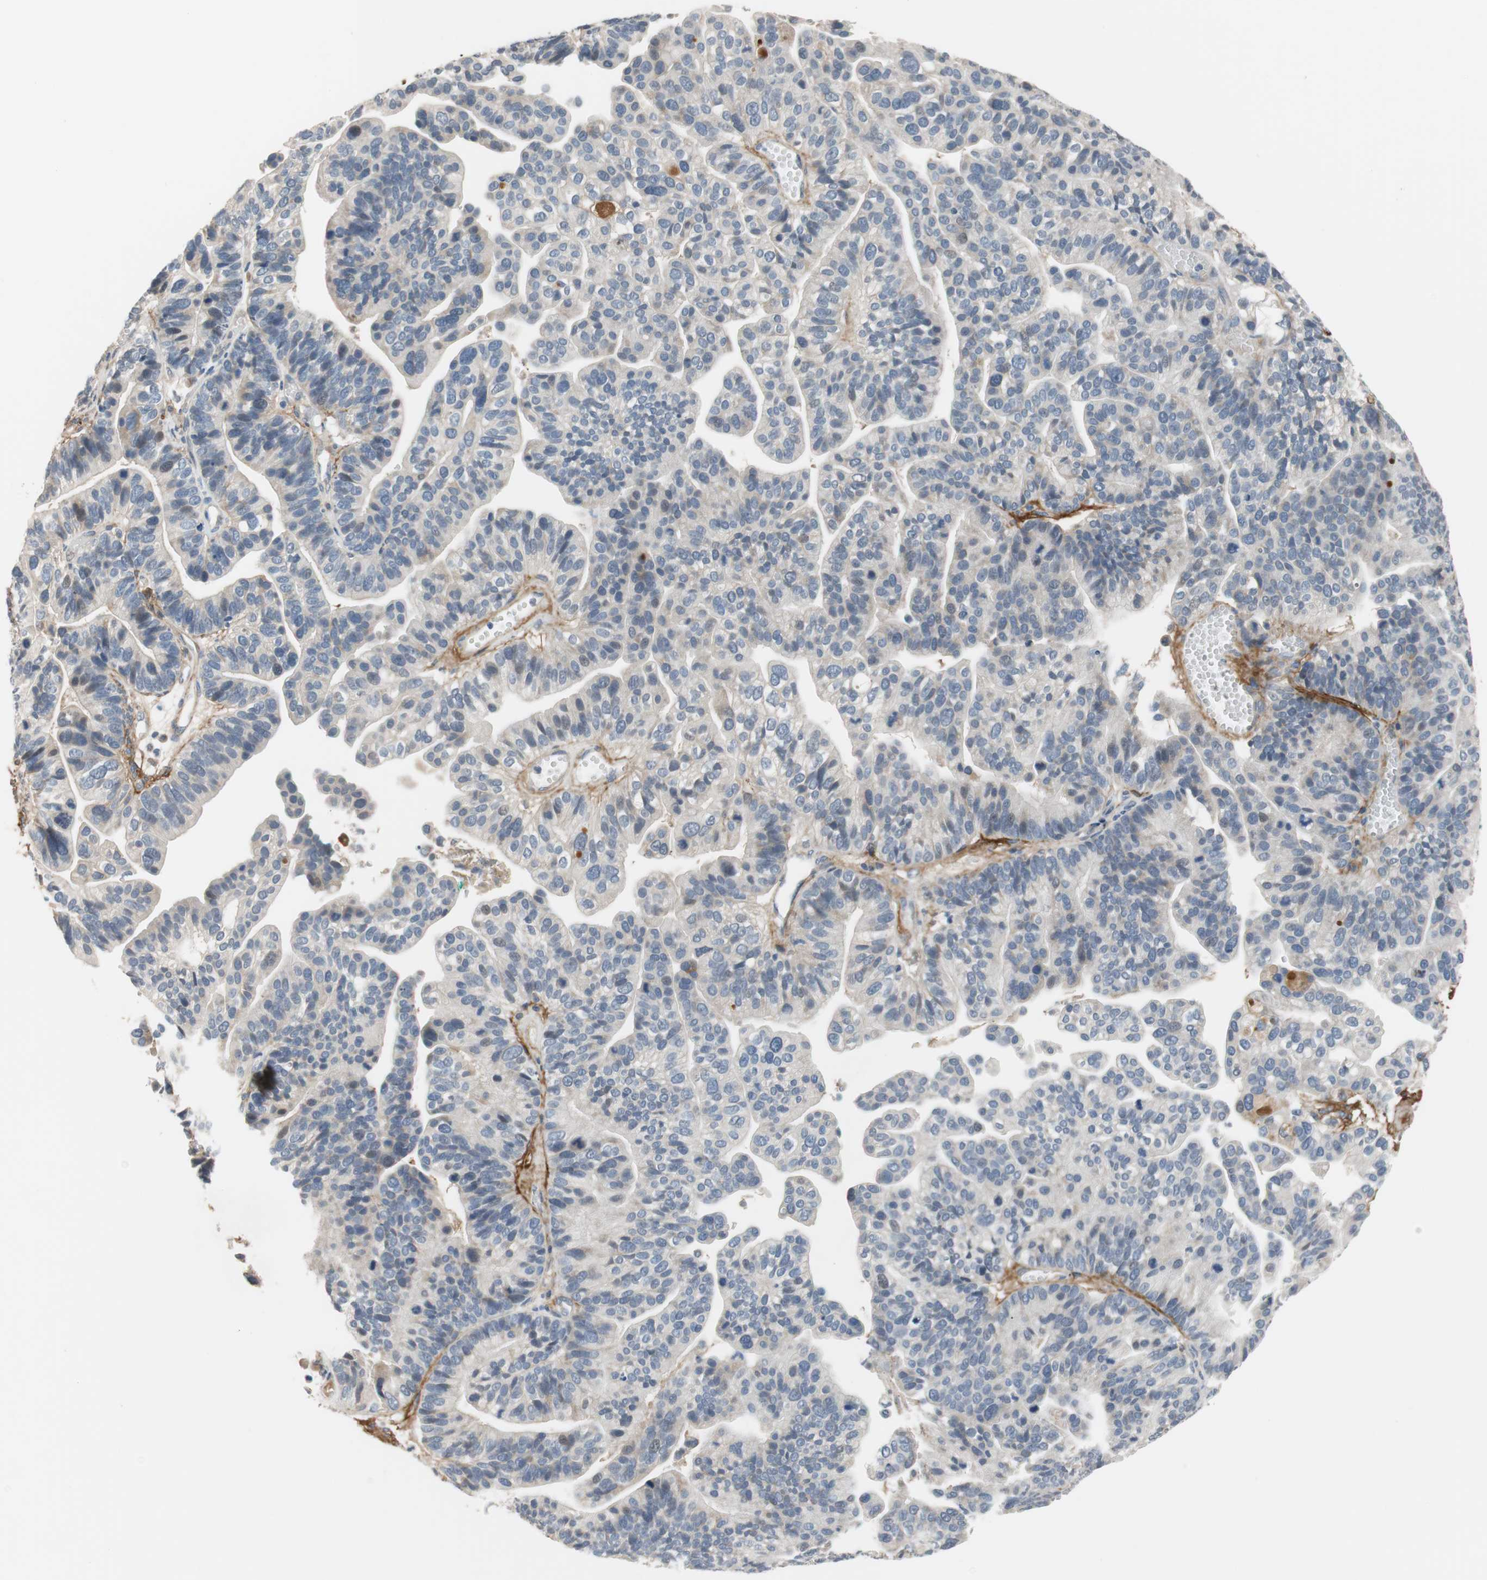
{"staining": {"intensity": "weak", "quantity": "25%-75%", "location": "cytoplasmic/membranous"}, "tissue": "ovarian cancer", "cell_type": "Tumor cells", "image_type": "cancer", "snomed": [{"axis": "morphology", "description": "Cystadenocarcinoma, serous, NOS"}, {"axis": "topography", "description": "Ovary"}], "caption": "An image of human ovarian cancer stained for a protein displays weak cytoplasmic/membranous brown staining in tumor cells. Immunohistochemistry stains the protein of interest in brown and the nuclei are stained blue.", "gene": "COL12A1", "patient": {"sex": "female", "age": 56}}